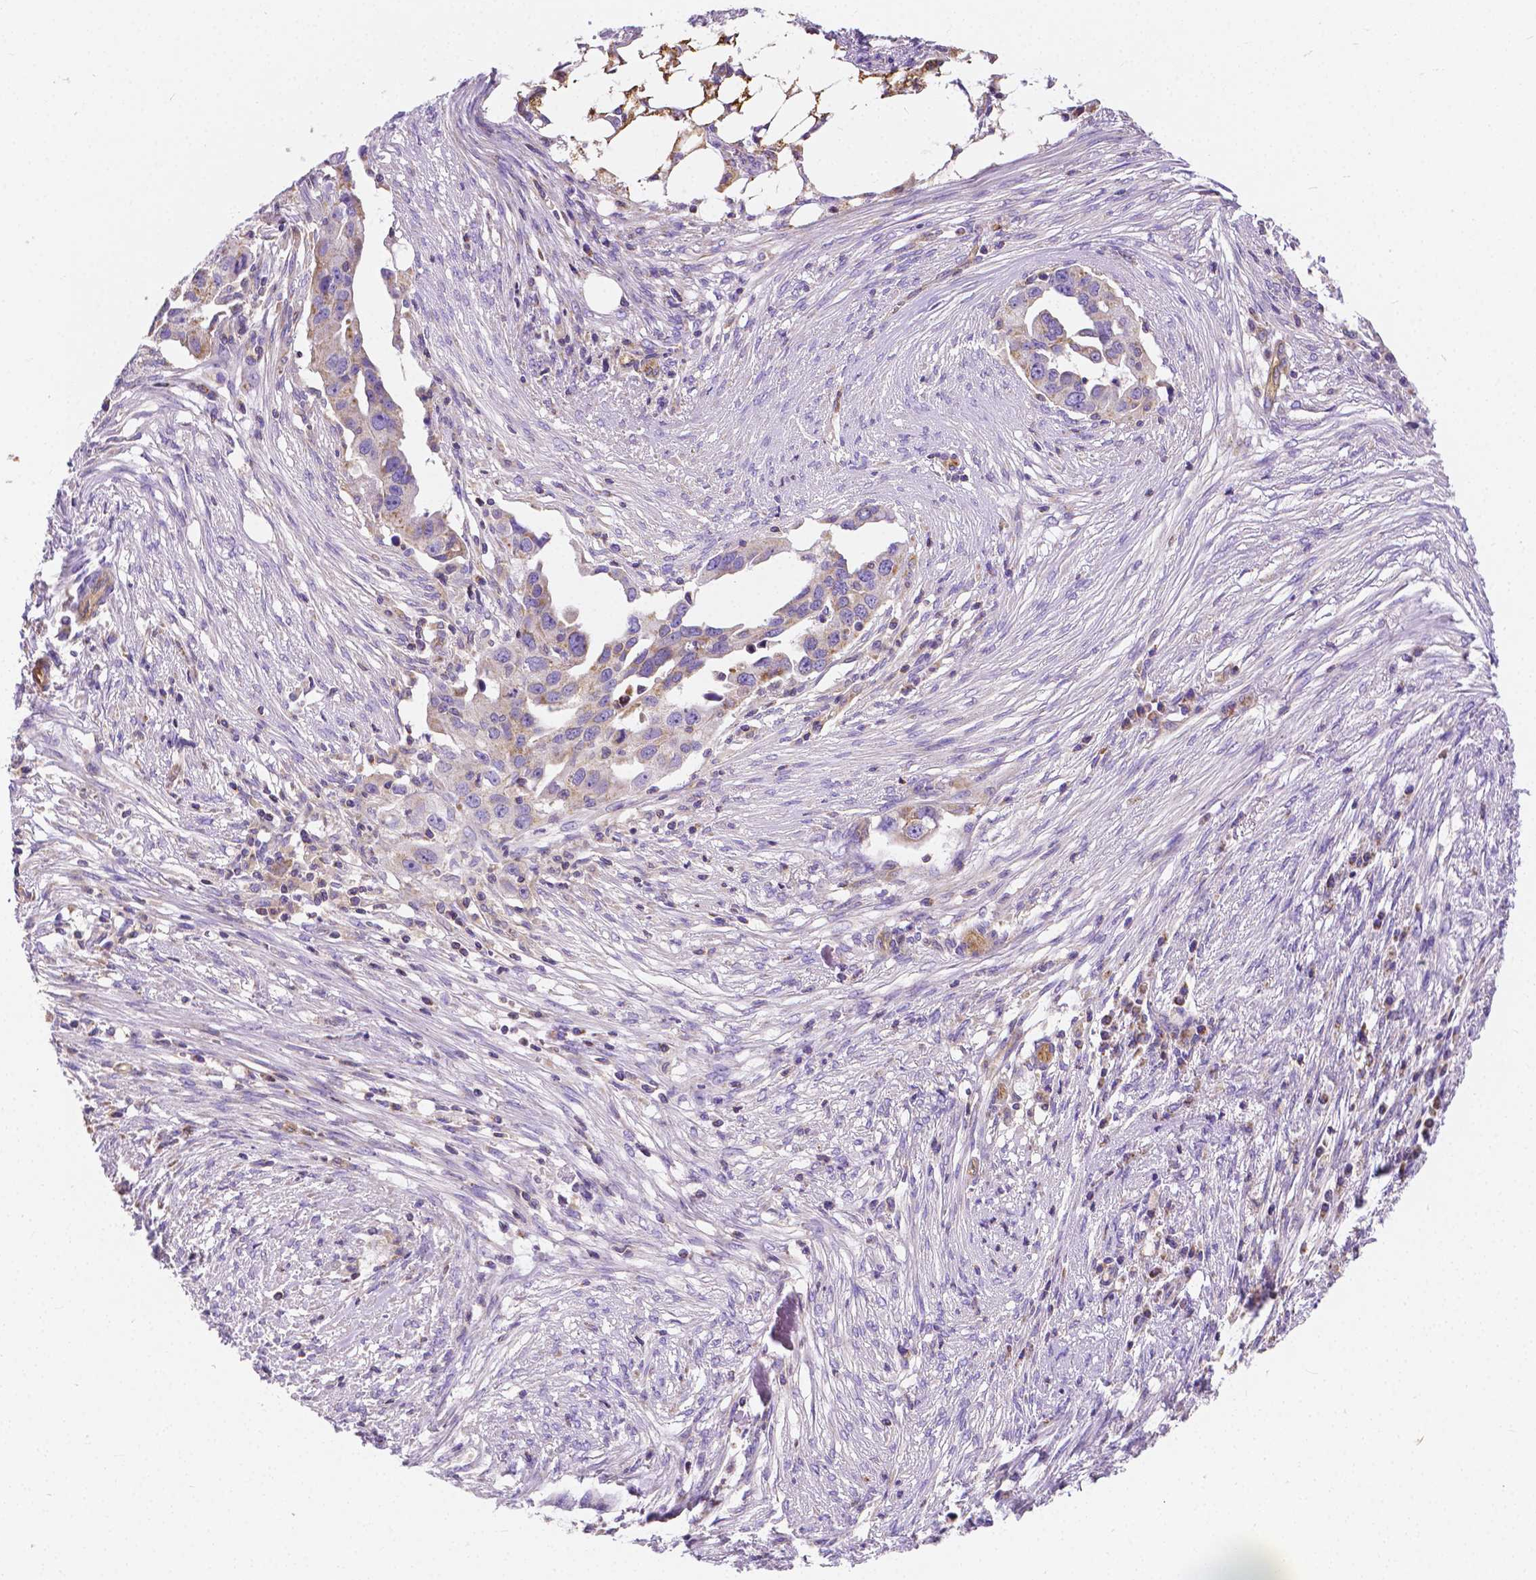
{"staining": {"intensity": "negative", "quantity": "none", "location": "none"}, "tissue": "ovarian cancer", "cell_type": "Tumor cells", "image_type": "cancer", "snomed": [{"axis": "morphology", "description": "Carcinoma, endometroid"}, {"axis": "morphology", "description": "Cystadenocarcinoma, serous, NOS"}, {"axis": "topography", "description": "Ovary"}], "caption": "Immunohistochemistry image of neoplastic tissue: human ovarian cancer stained with DAB shows no significant protein expression in tumor cells.", "gene": "RAB20", "patient": {"sex": "female", "age": 45}}